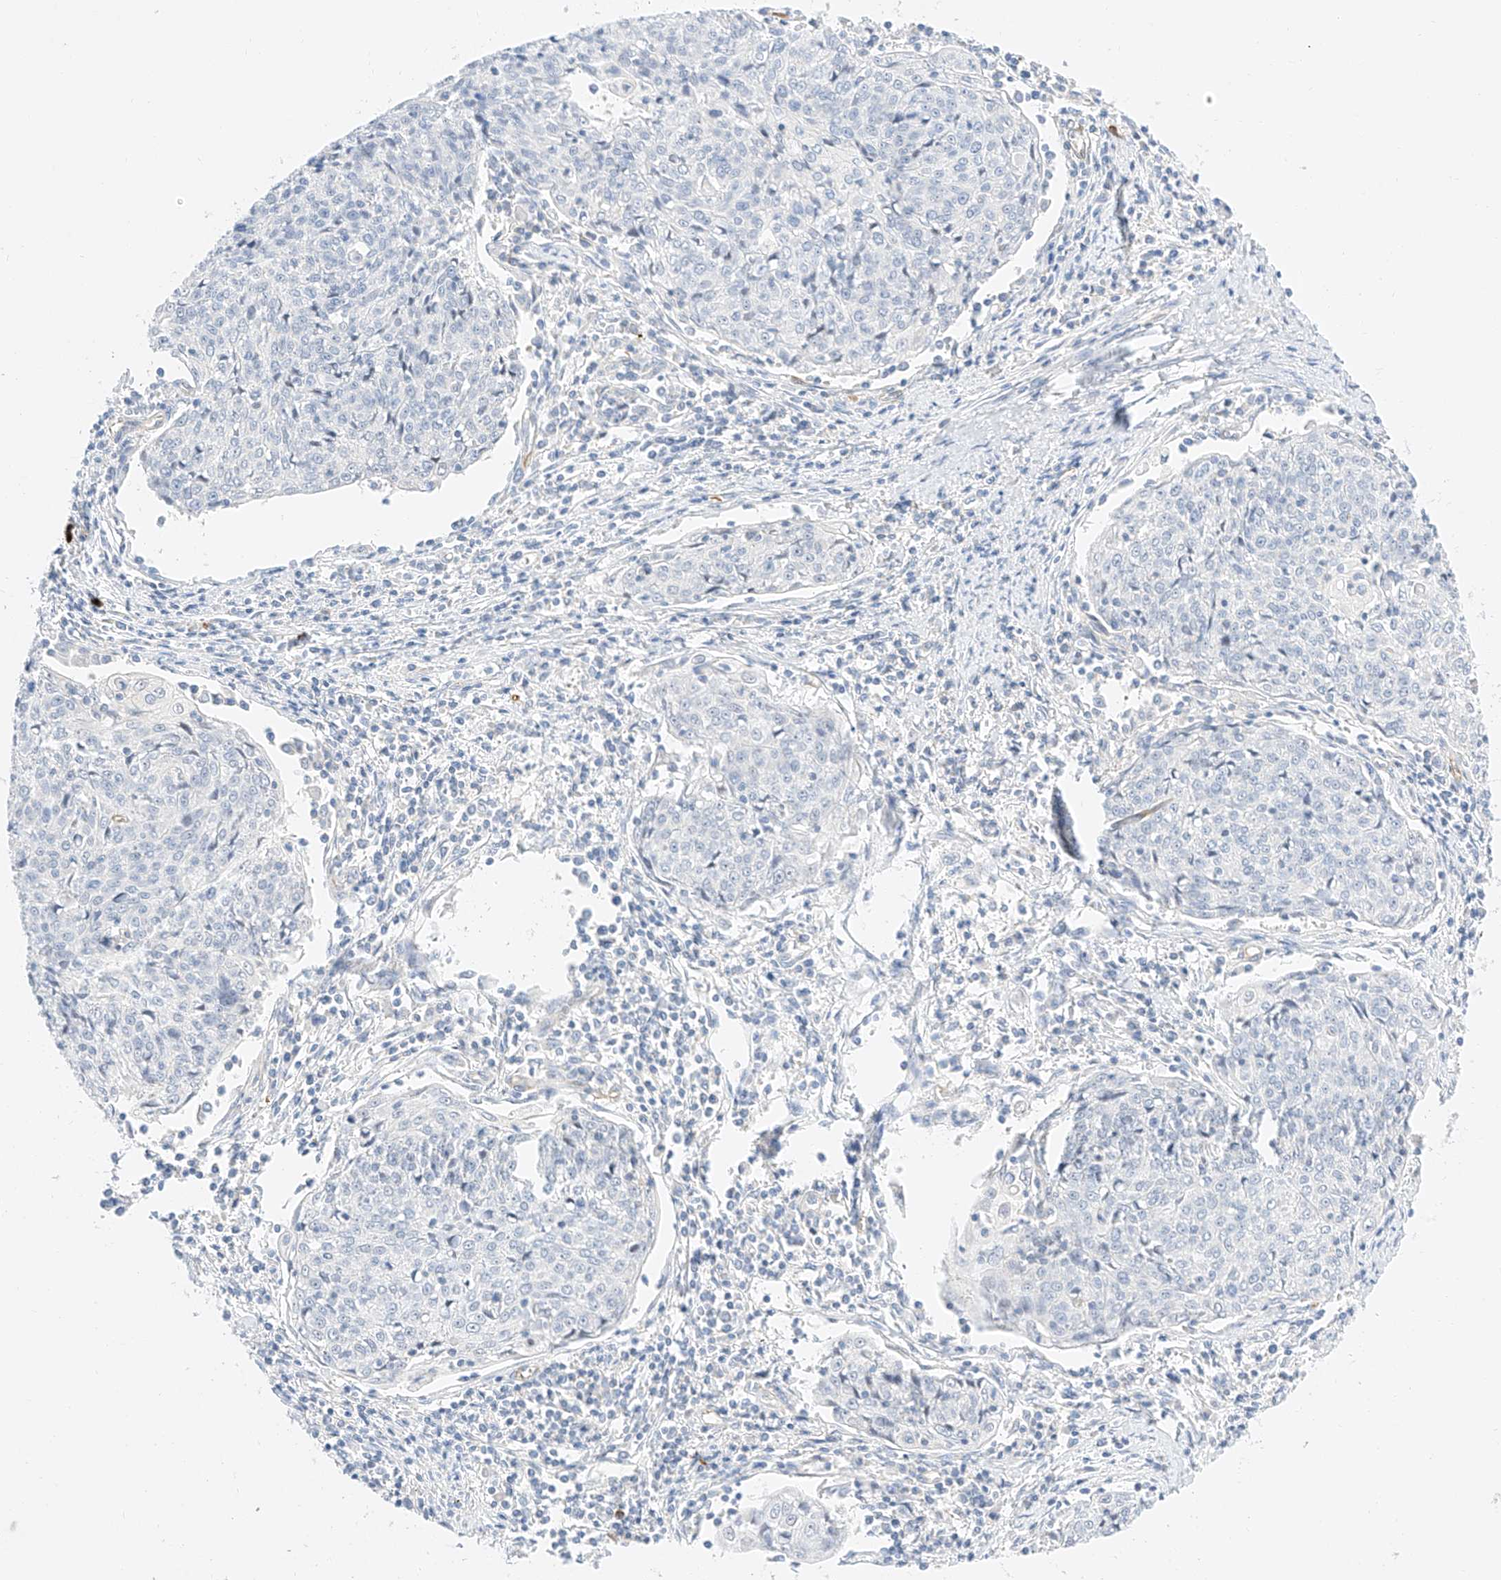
{"staining": {"intensity": "negative", "quantity": "none", "location": "none"}, "tissue": "cervical cancer", "cell_type": "Tumor cells", "image_type": "cancer", "snomed": [{"axis": "morphology", "description": "Squamous cell carcinoma, NOS"}, {"axis": "topography", "description": "Cervix"}], "caption": "Tumor cells show no significant protein positivity in squamous cell carcinoma (cervical). (DAB IHC visualized using brightfield microscopy, high magnification).", "gene": "CDCP2", "patient": {"sex": "female", "age": 48}}